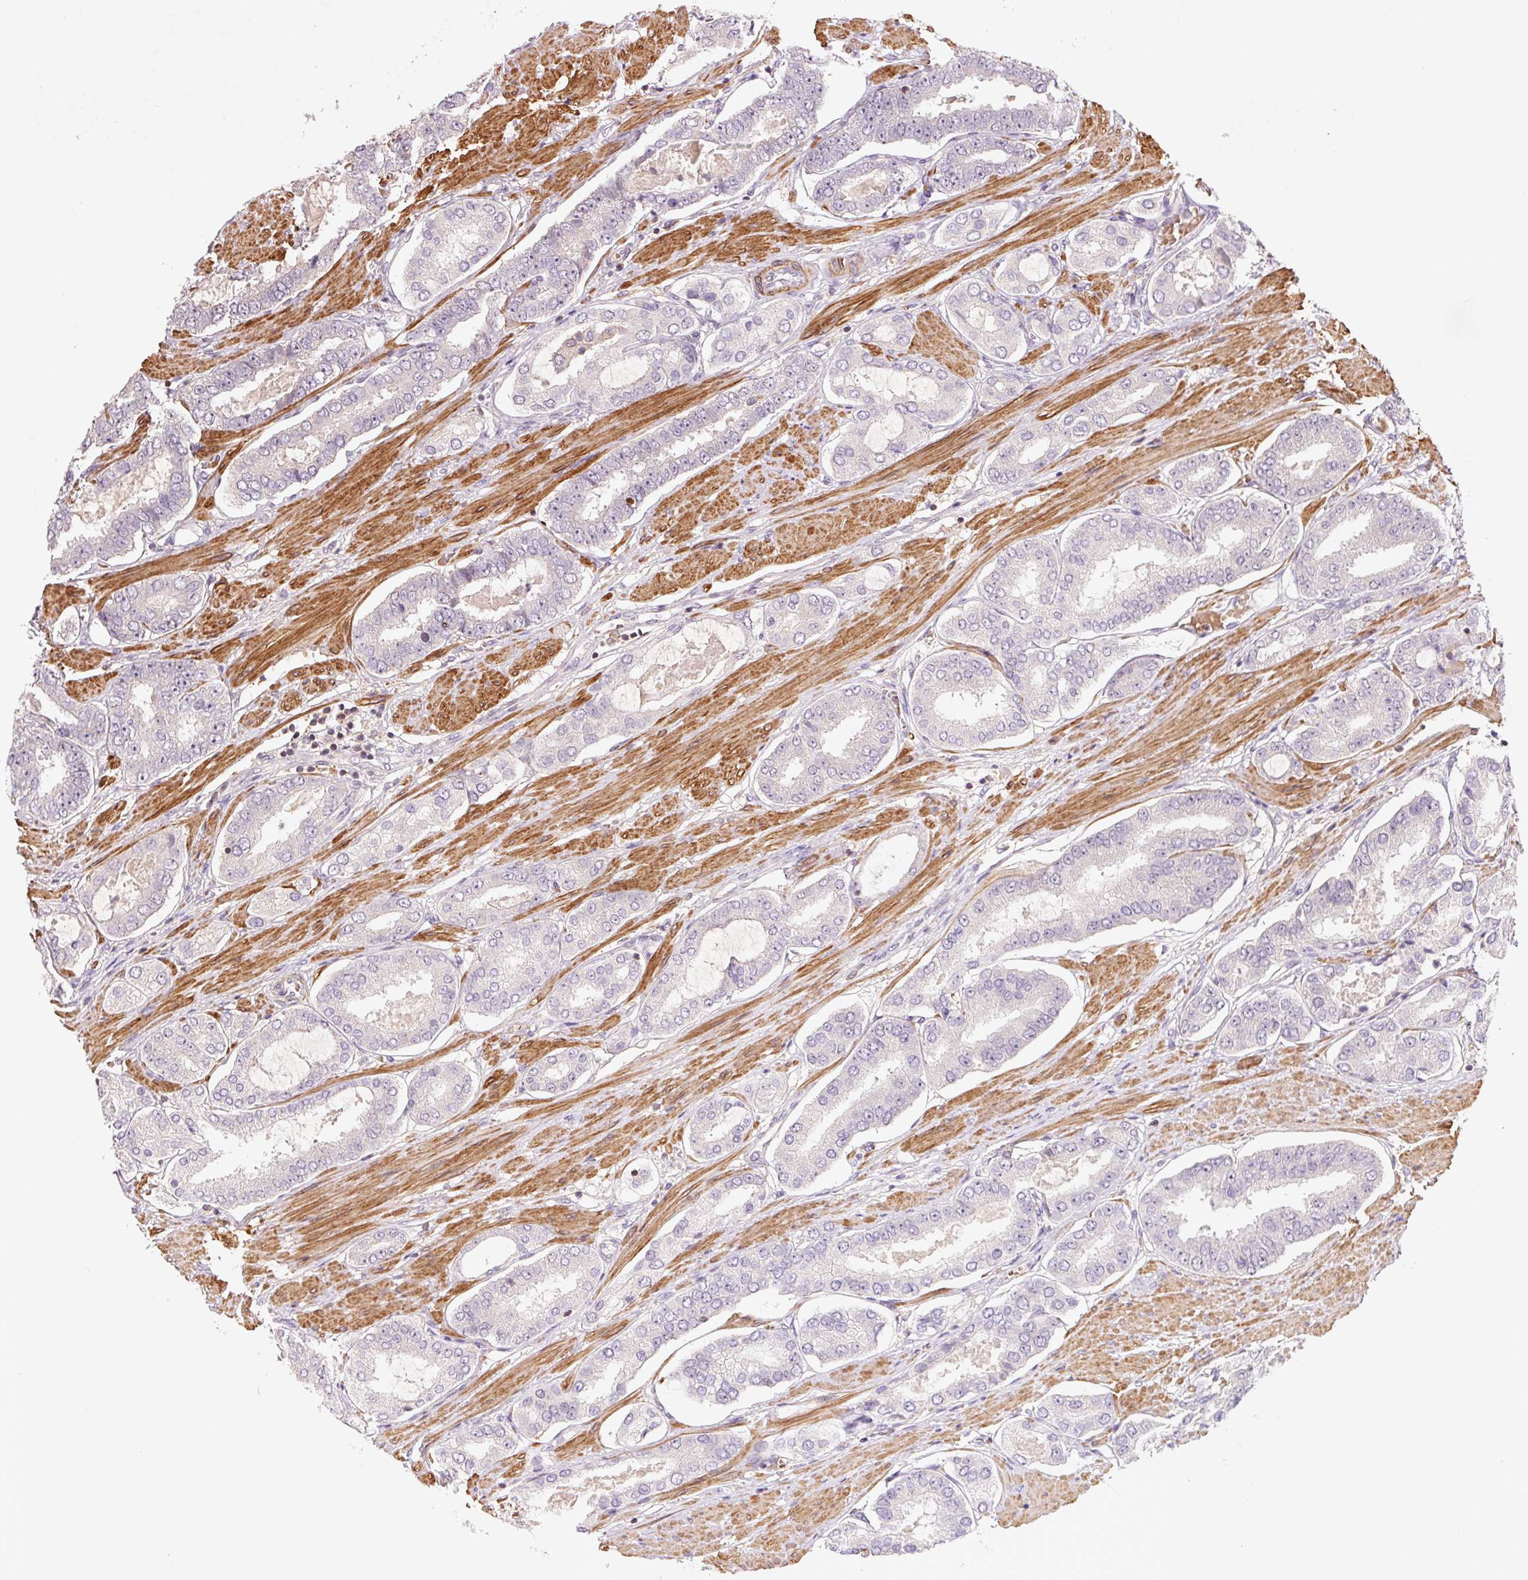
{"staining": {"intensity": "negative", "quantity": "none", "location": "none"}, "tissue": "prostate cancer", "cell_type": "Tumor cells", "image_type": "cancer", "snomed": [{"axis": "morphology", "description": "Adenocarcinoma, High grade"}, {"axis": "topography", "description": "Prostate"}], "caption": "A photomicrograph of human adenocarcinoma (high-grade) (prostate) is negative for staining in tumor cells.", "gene": "KCNK15", "patient": {"sex": "male", "age": 63}}